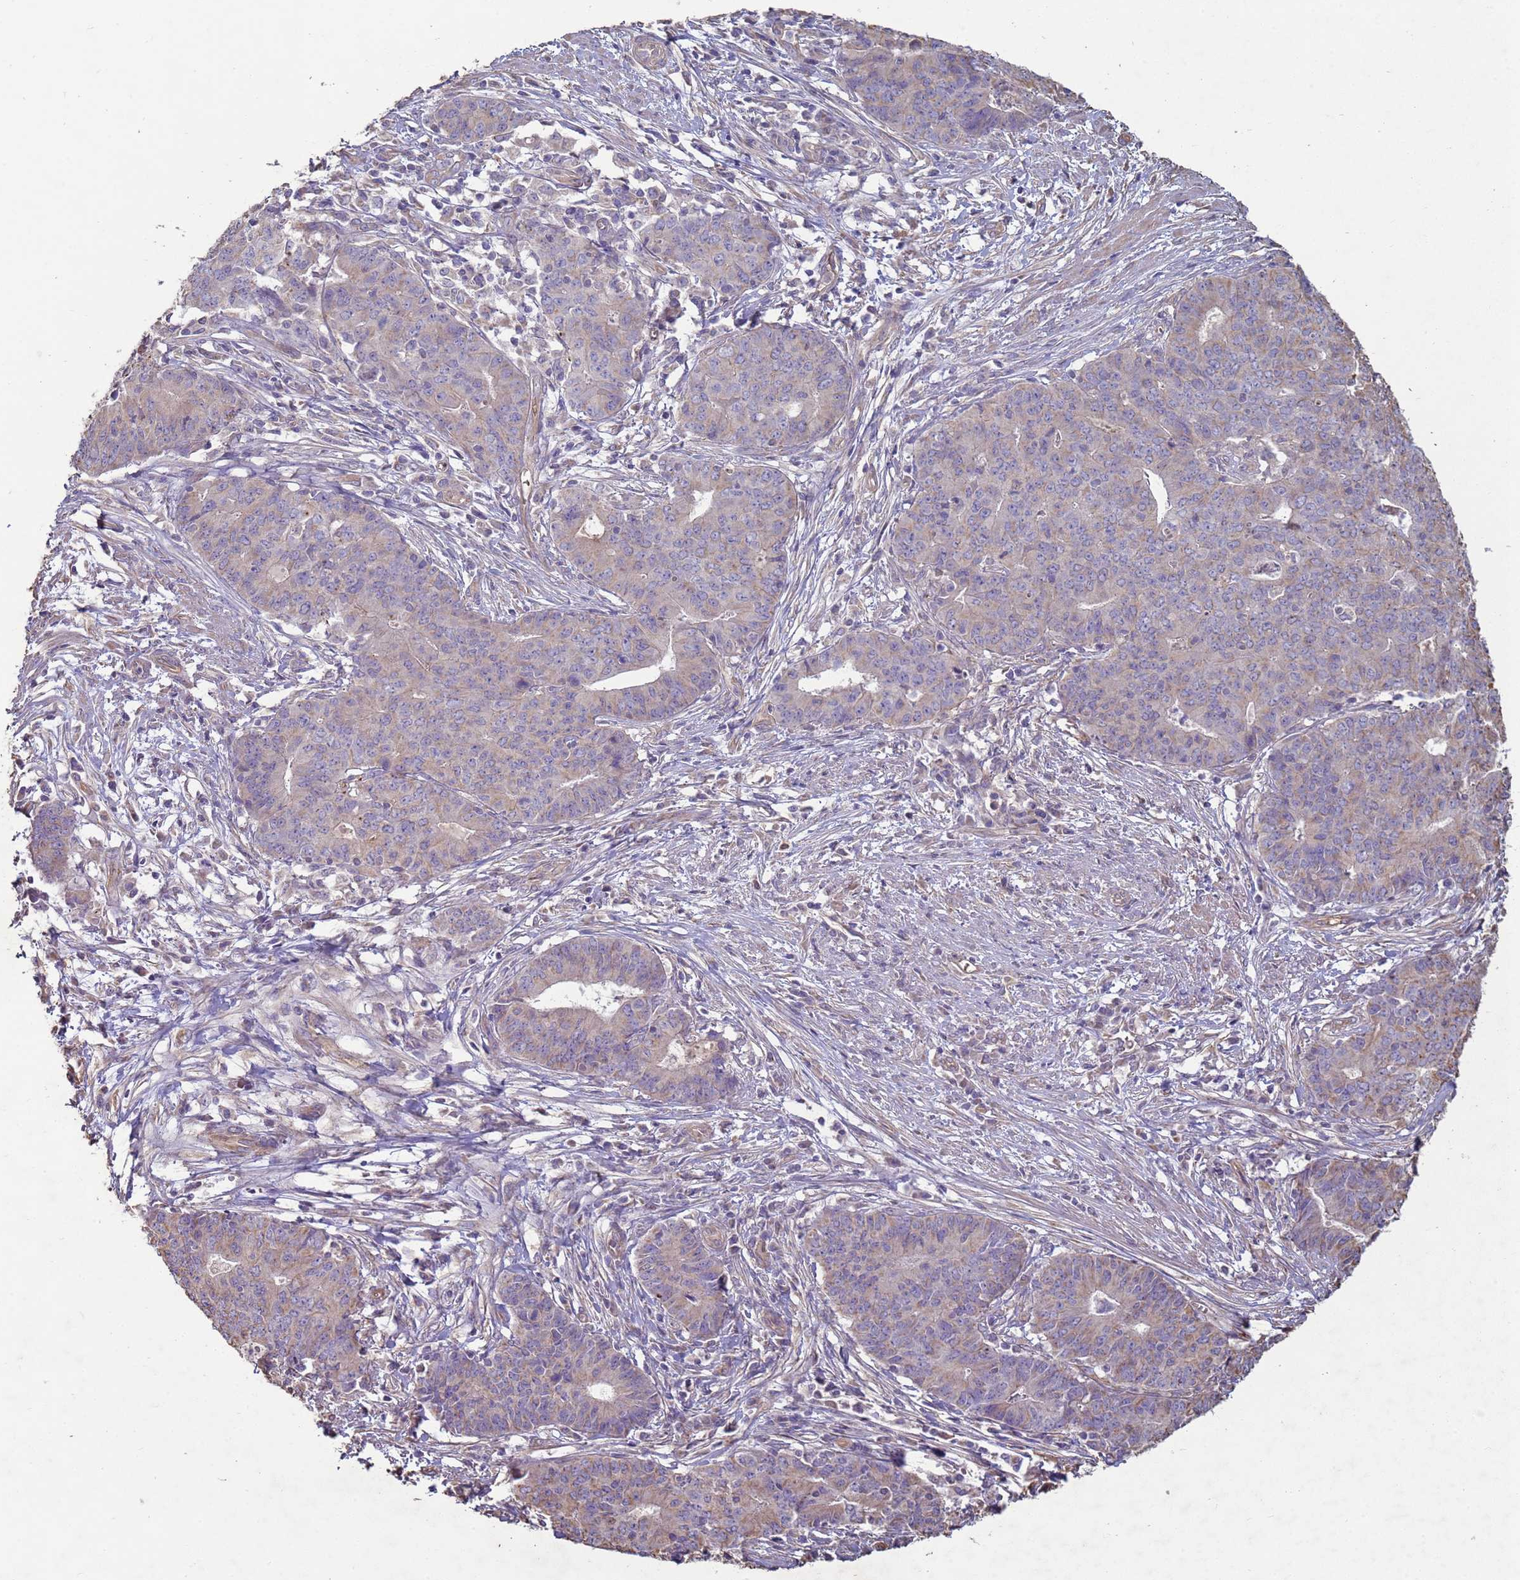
{"staining": {"intensity": "weak", "quantity": "25%-75%", "location": "cytoplasmic/membranous"}, "tissue": "endometrial cancer", "cell_type": "Tumor cells", "image_type": "cancer", "snomed": [{"axis": "morphology", "description": "Adenocarcinoma, NOS"}, {"axis": "topography", "description": "Endometrium"}], "caption": "A micrograph showing weak cytoplasmic/membranous positivity in approximately 25%-75% of tumor cells in adenocarcinoma (endometrial), as visualized by brown immunohistochemical staining.", "gene": "SGIP1", "patient": {"sex": "female", "age": 59}}